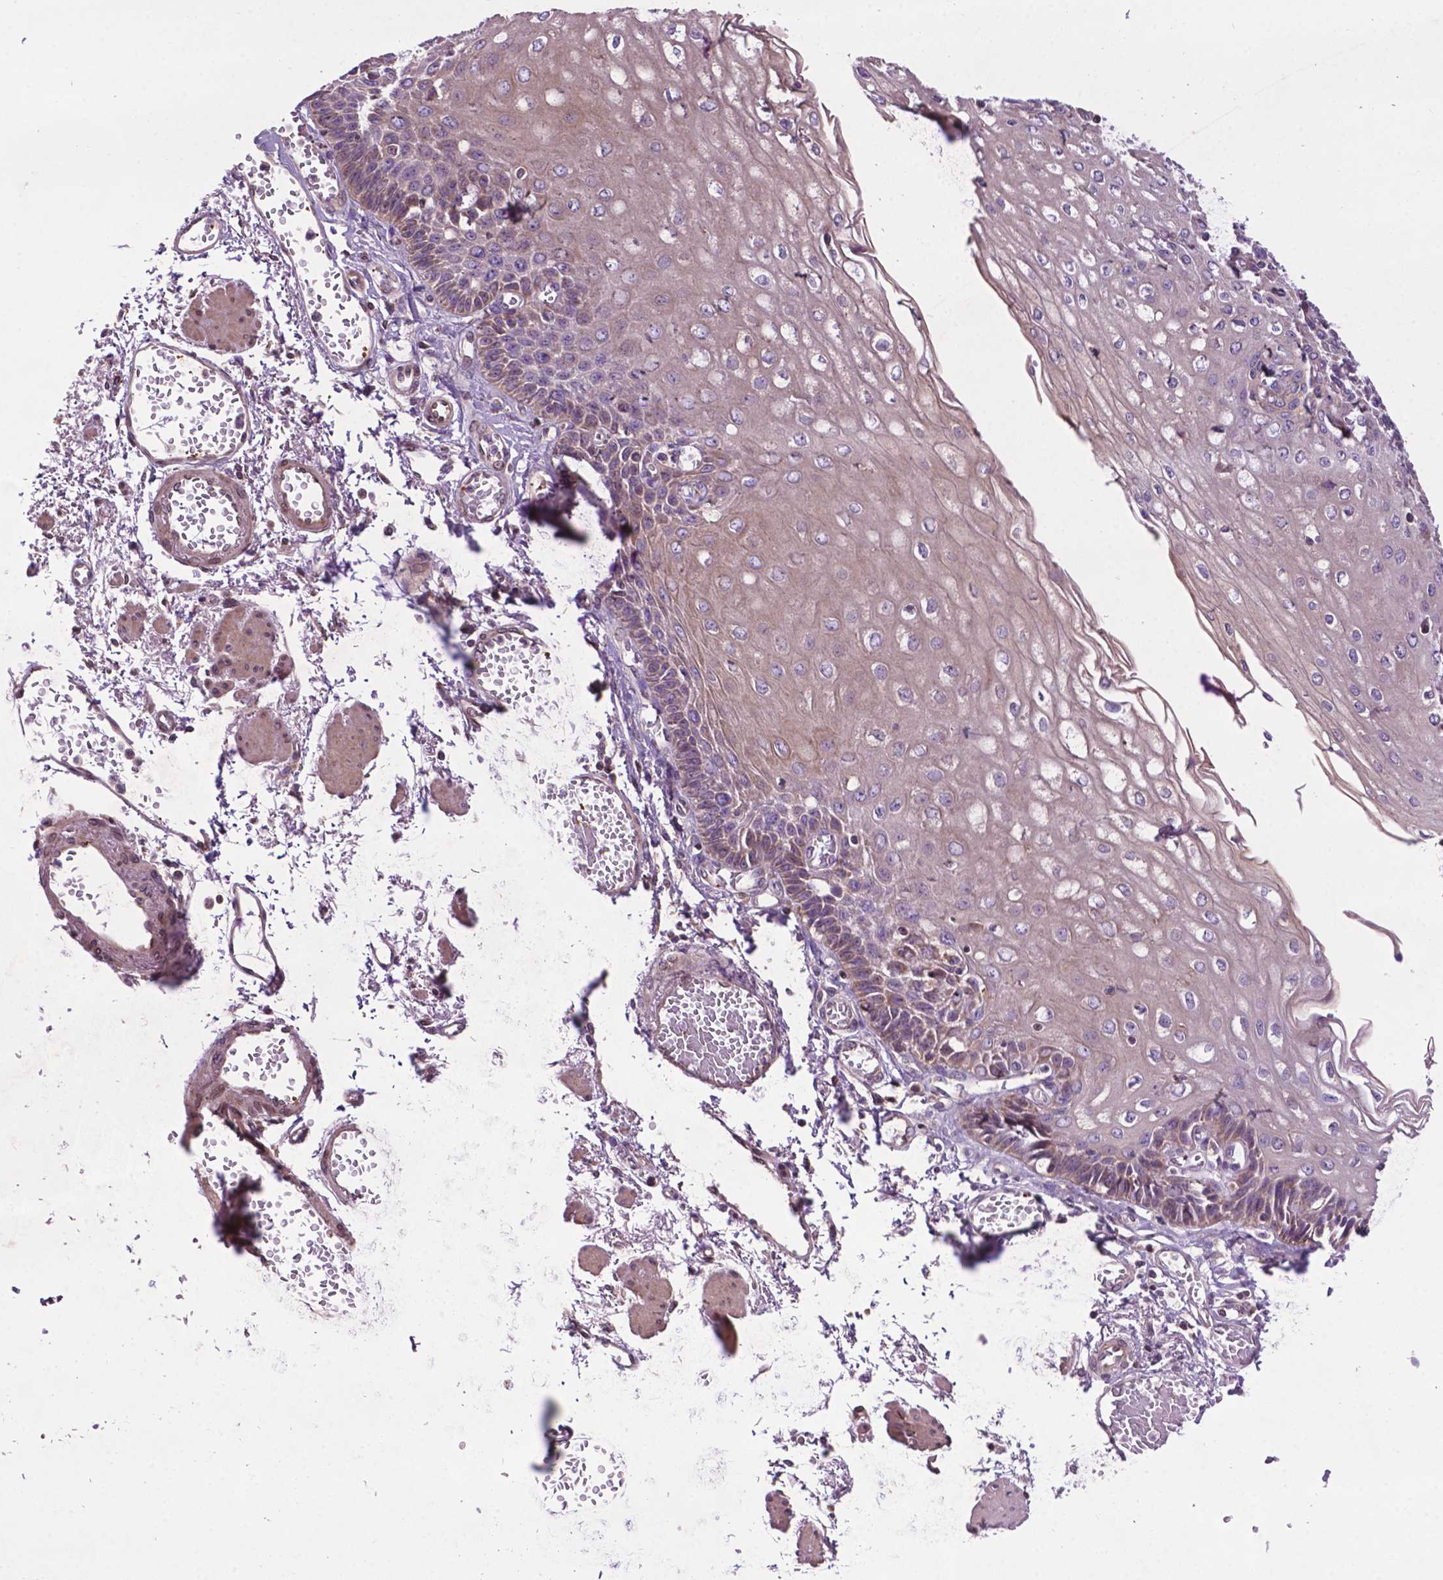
{"staining": {"intensity": "weak", "quantity": "<25%", "location": "cytoplasmic/membranous"}, "tissue": "esophagus", "cell_type": "Squamous epithelial cells", "image_type": "normal", "snomed": [{"axis": "morphology", "description": "Normal tissue, NOS"}, {"axis": "morphology", "description": "Adenocarcinoma, NOS"}, {"axis": "topography", "description": "Esophagus"}], "caption": "Unremarkable esophagus was stained to show a protein in brown. There is no significant staining in squamous epithelial cells. (Immunohistochemistry (ihc), brightfield microscopy, high magnification).", "gene": "SPNS2", "patient": {"sex": "male", "age": 81}}